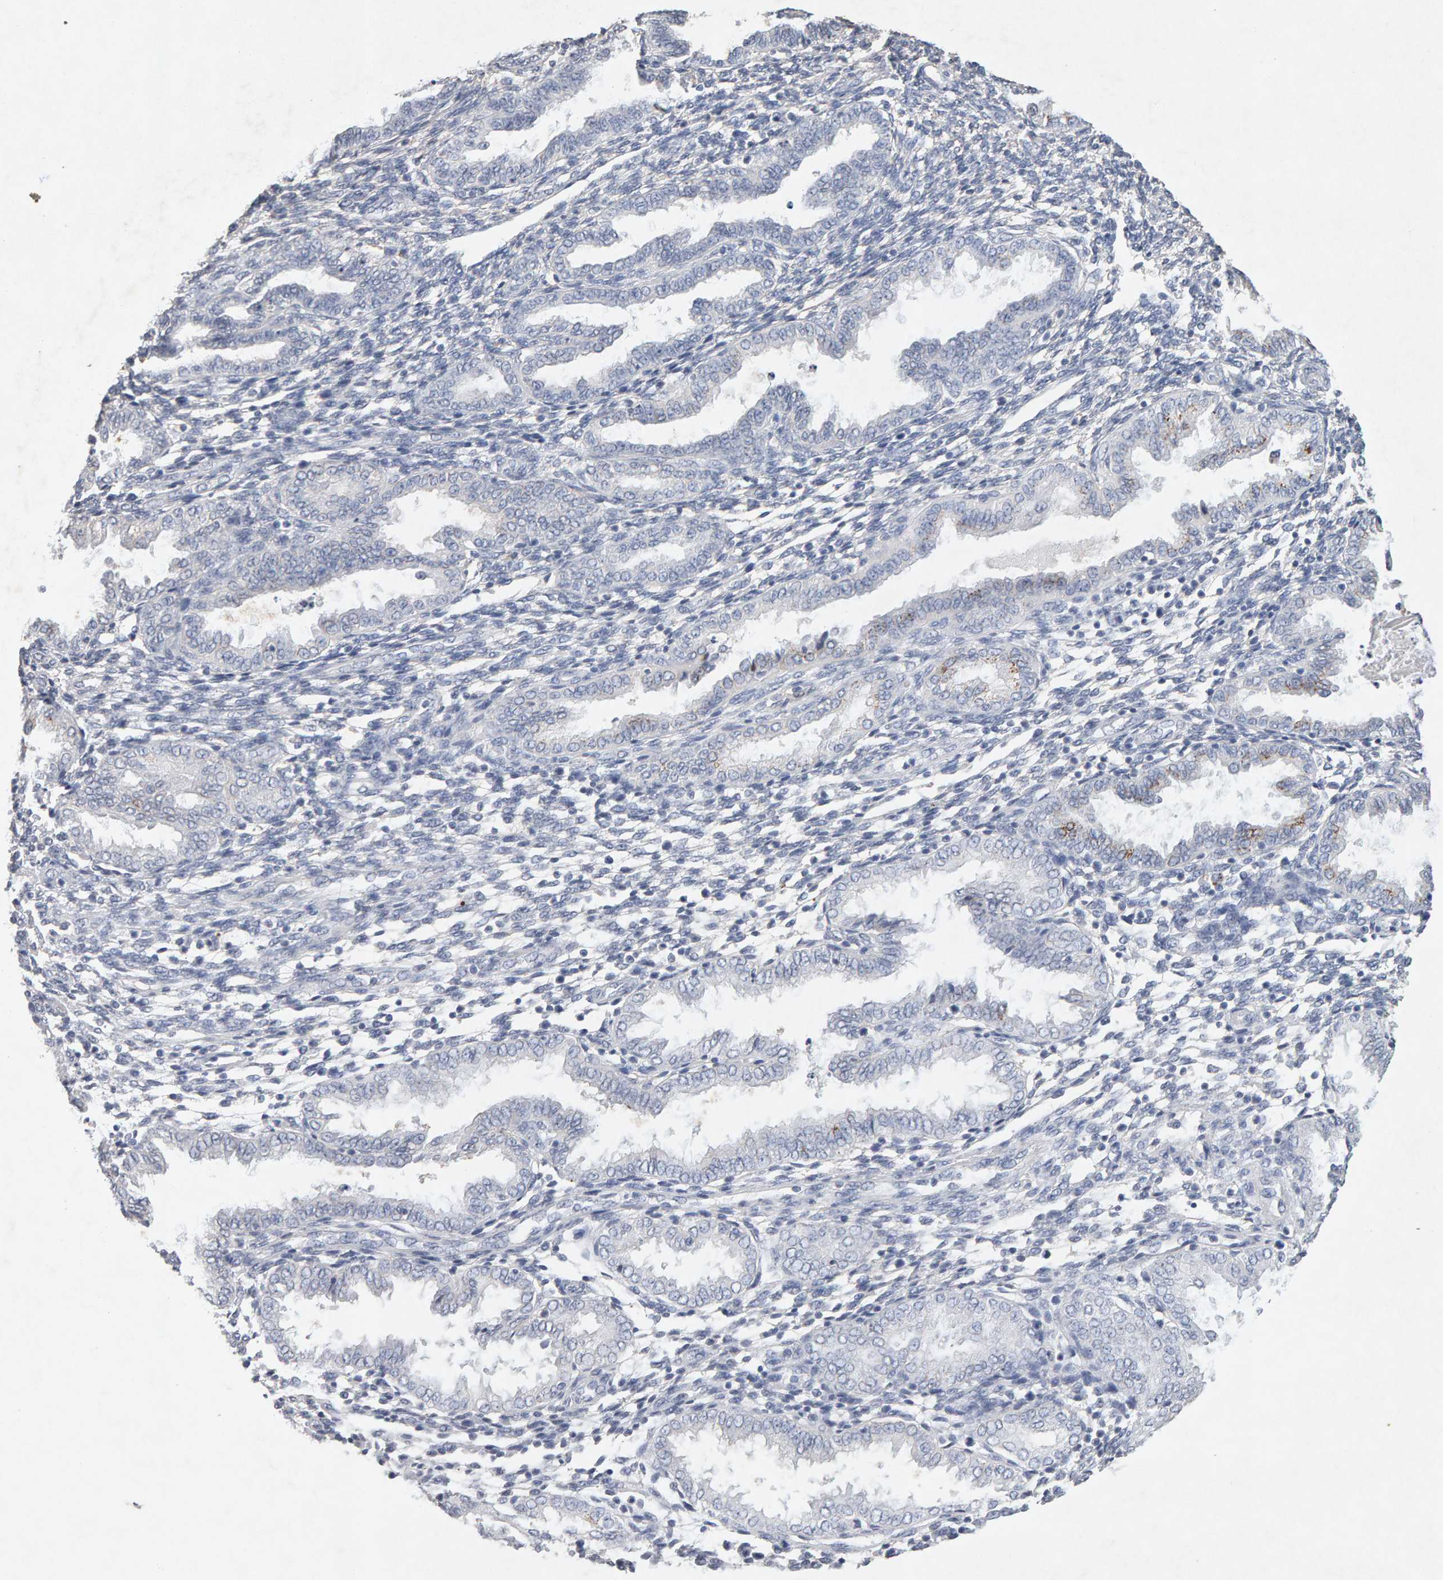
{"staining": {"intensity": "negative", "quantity": "none", "location": "none"}, "tissue": "endometrium", "cell_type": "Cells in endometrial stroma", "image_type": "normal", "snomed": [{"axis": "morphology", "description": "Normal tissue, NOS"}, {"axis": "topography", "description": "Endometrium"}], "caption": "Cells in endometrial stroma show no significant protein expression in benign endometrium. (DAB IHC visualized using brightfield microscopy, high magnification).", "gene": "PTPRM", "patient": {"sex": "female", "age": 33}}